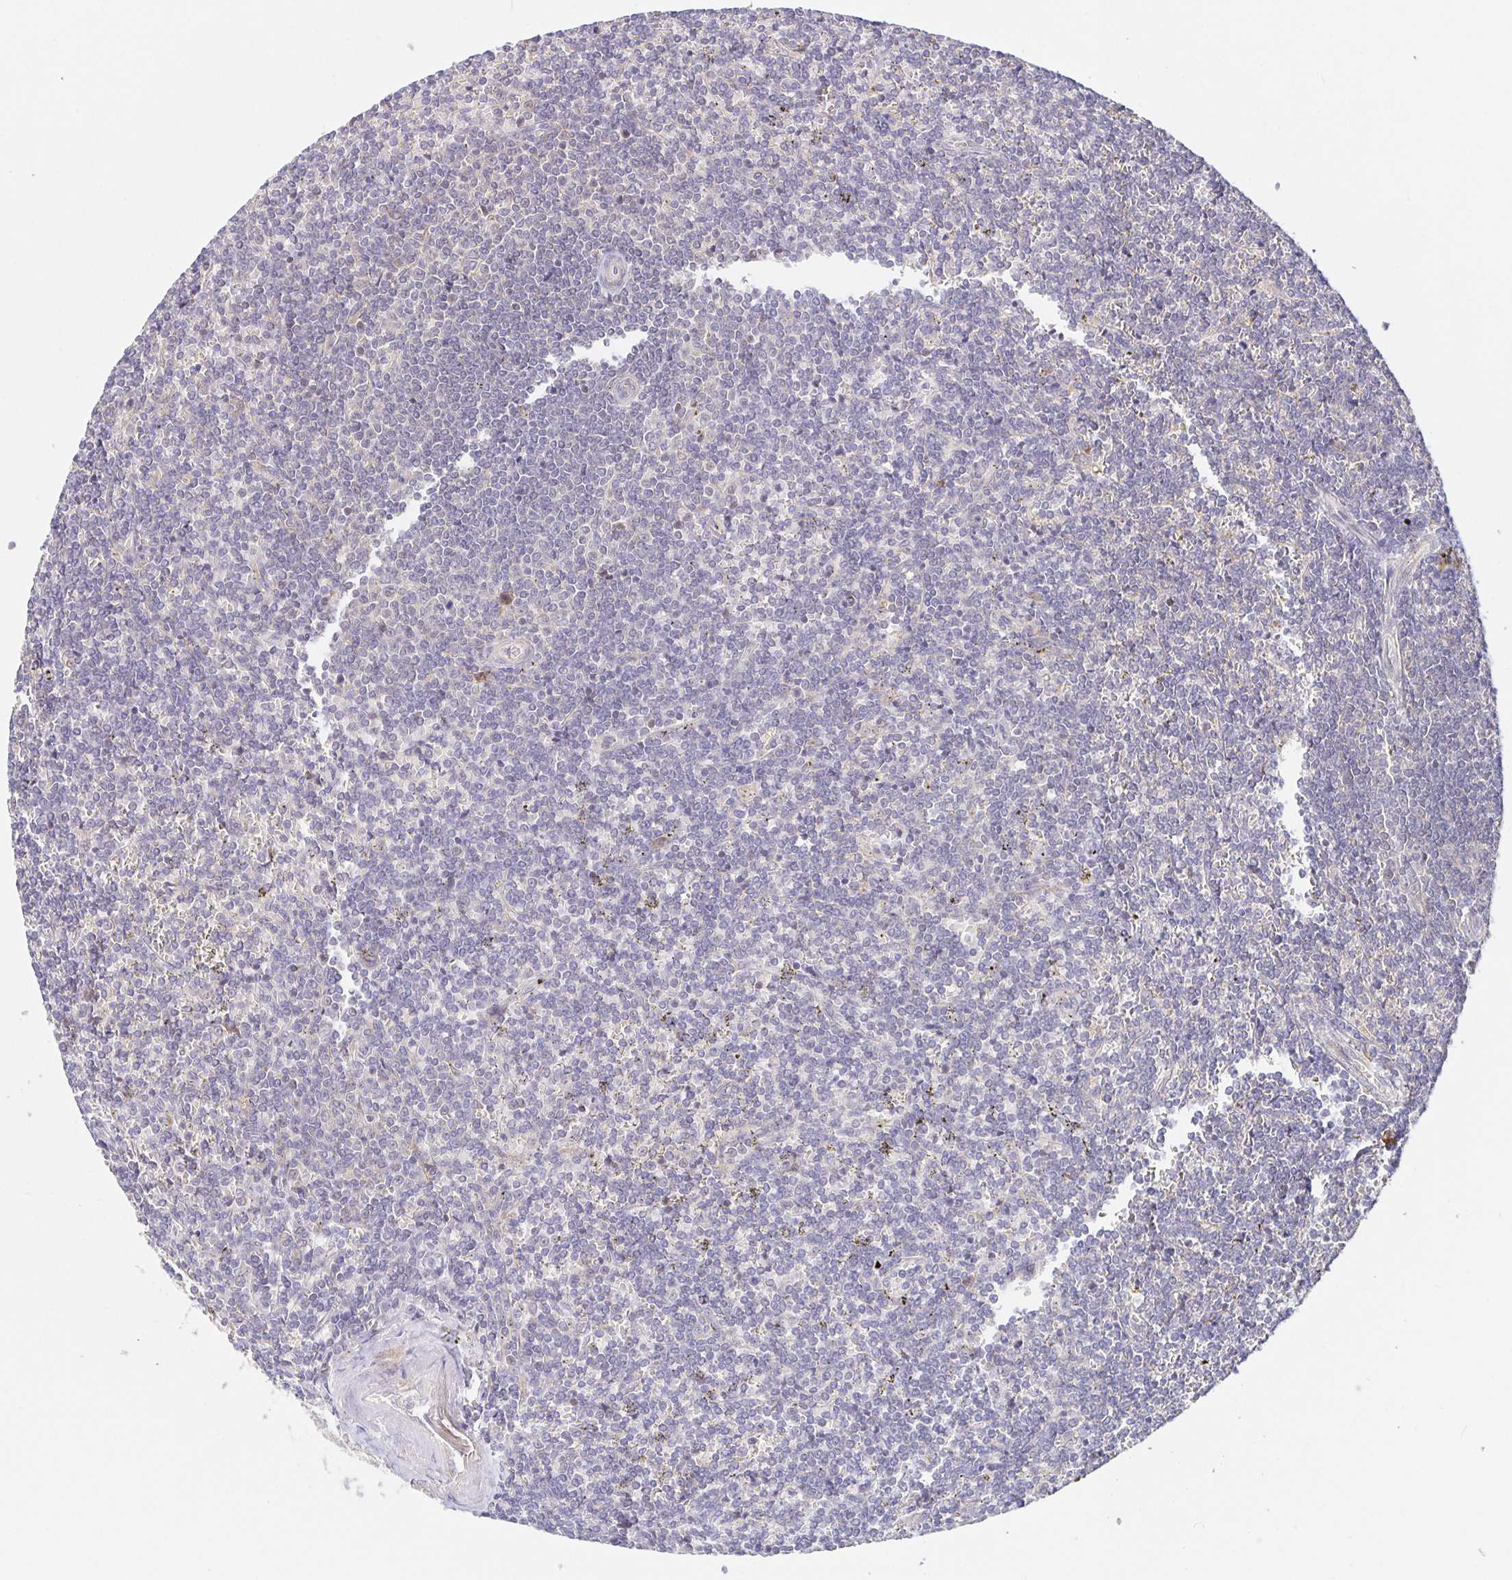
{"staining": {"intensity": "negative", "quantity": "none", "location": "none"}, "tissue": "lymphoma", "cell_type": "Tumor cells", "image_type": "cancer", "snomed": [{"axis": "morphology", "description": "Malignant lymphoma, non-Hodgkin's type, Low grade"}, {"axis": "topography", "description": "Spleen"}], "caption": "Immunohistochemistry of low-grade malignant lymphoma, non-Hodgkin's type exhibits no staining in tumor cells.", "gene": "ZDHHC11", "patient": {"sex": "male", "age": 78}}